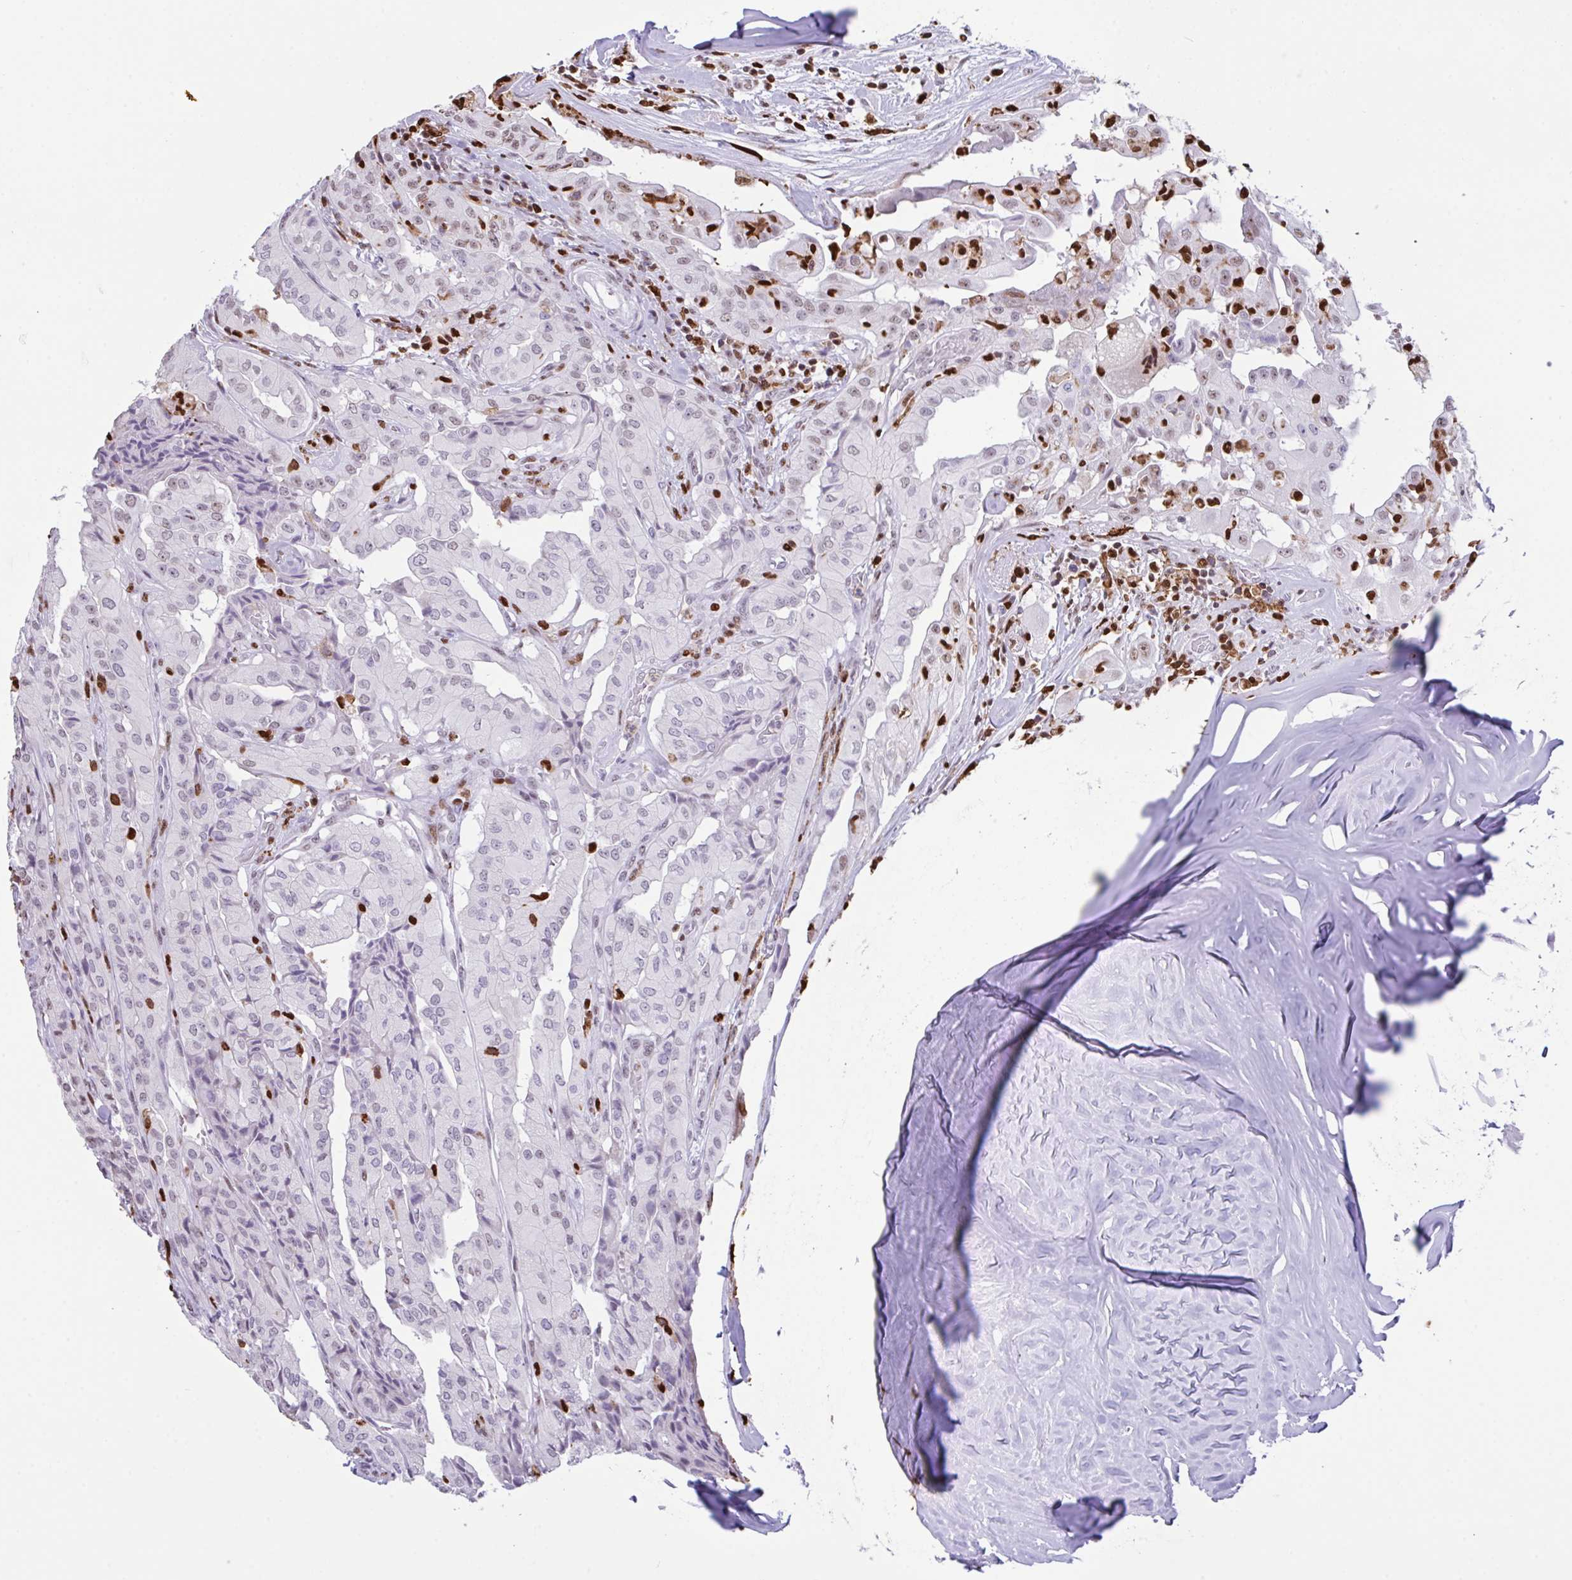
{"staining": {"intensity": "negative", "quantity": "none", "location": "none"}, "tissue": "thyroid cancer", "cell_type": "Tumor cells", "image_type": "cancer", "snomed": [{"axis": "morphology", "description": "Papillary adenocarcinoma, NOS"}, {"axis": "topography", "description": "Thyroid gland"}], "caption": "An immunohistochemistry micrograph of thyroid cancer is shown. There is no staining in tumor cells of thyroid cancer.", "gene": "BTBD10", "patient": {"sex": "female", "age": 59}}